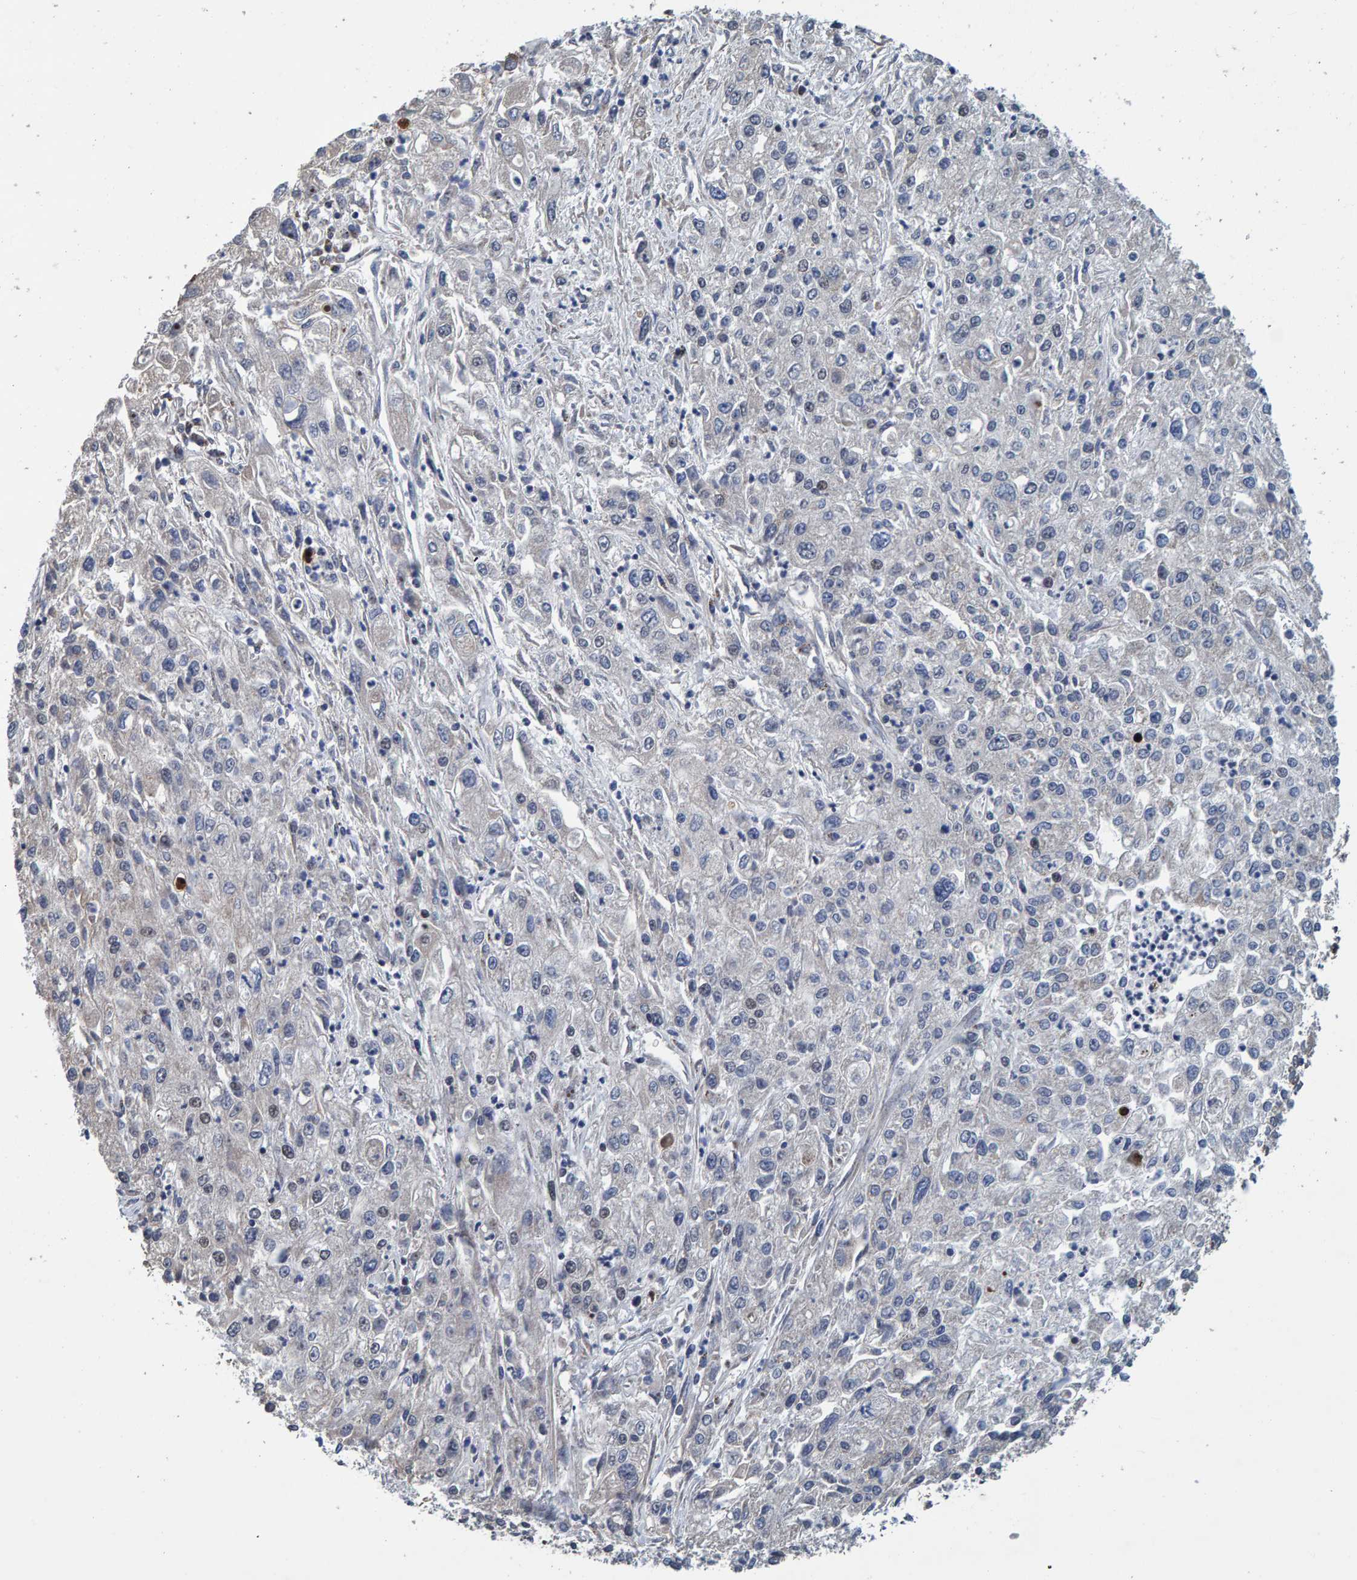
{"staining": {"intensity": "negative", "quantity": "none", "location": "none"}, "tissue": "endometrial cancer", "cell_type": "Tumor cells", "image_type": "cancer", "snomed": [{"axis": "morphology", "description": "Adenocarcinoma, NOS"}, {"axis": "topography", "description": "Endometrium"}], "caption": "Micrograph shows no protein staining in tumor cells of endometrial cancer tissue. (DAB immunohistochemistry (IHC) with hematoxylin counter stain).", "gene": "CCDC25", "patient": {"sex": "female", "age": 49}}